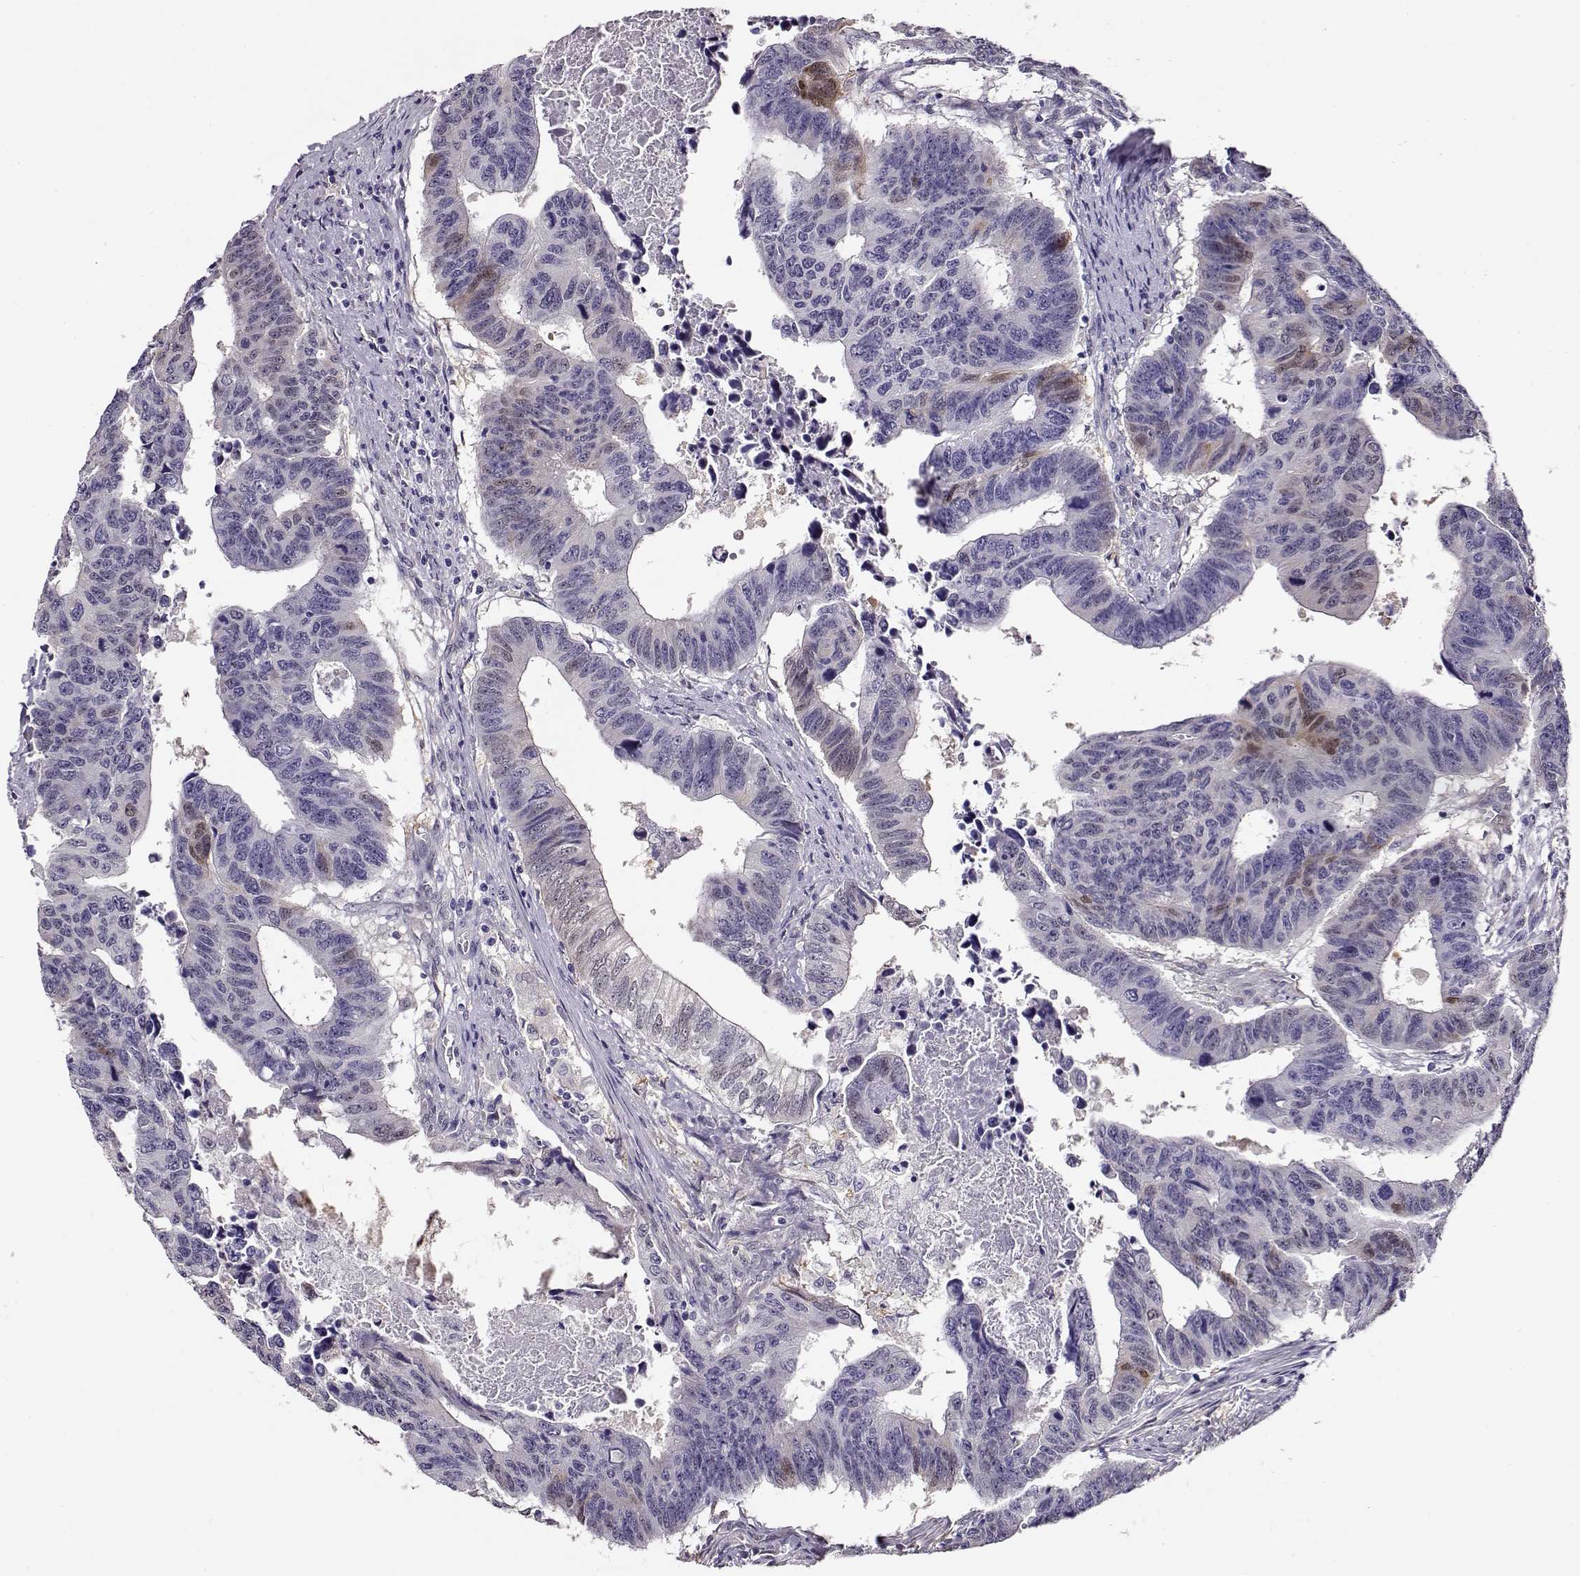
{"staining": {"intensity": "weak", "quantity": "<25%", "location": "nuclear"}, "tissue": "colorectal cancer", "cell_type": "Tumor cells", "image_type": "cancer", "snomed": [{"axis": "morphology", "description": "Adenocarcinoma, NOS"}, {"axis": "topography", "description": "Rectum"}], "caption": "DAB immunohistochemical staining of adenocarcinoma (colorectal) reveals no significant staining in tumor cells.", "gene": "CCR8", "patient": {"sex": "female", "age": 85}}